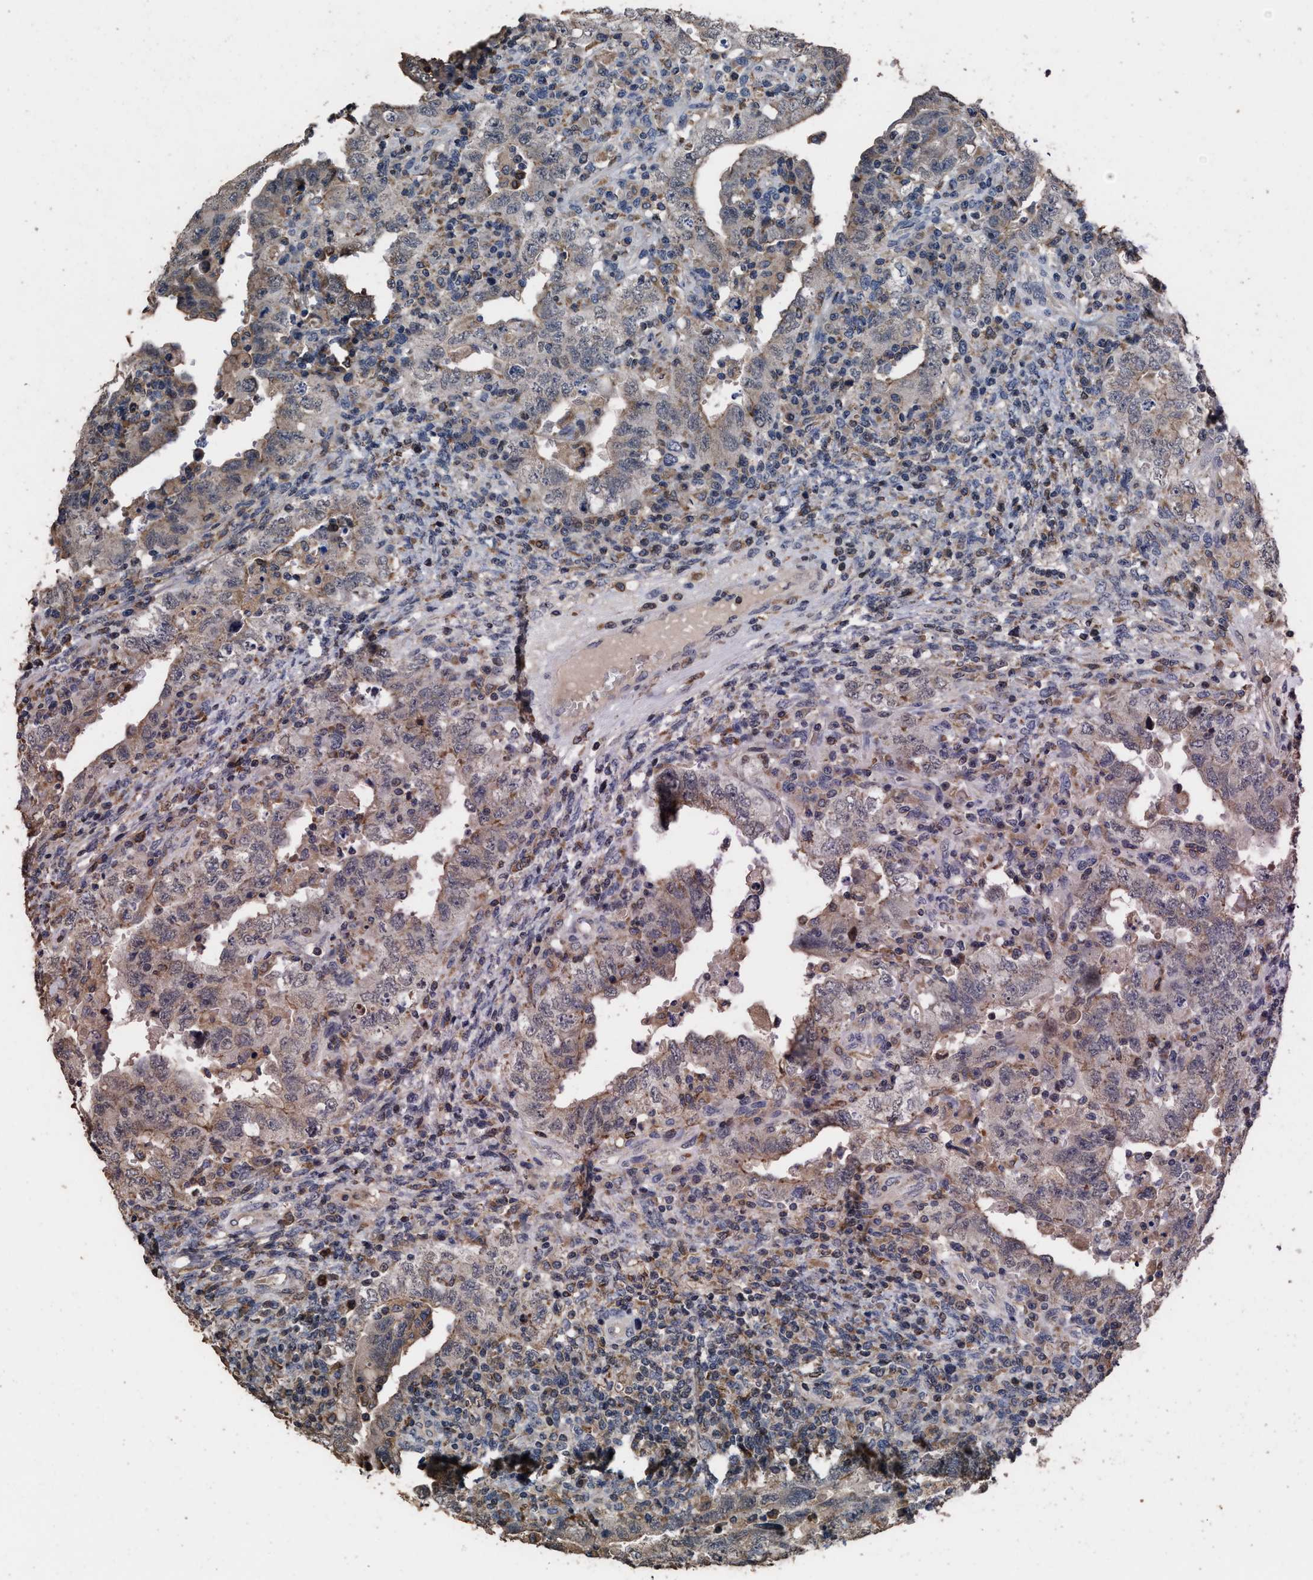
{"staining": {"intensity": "weak", "quantity": "25%-75%", "location": "cytoplasmic/membranous"}, "tissue": "testis cancer", "cell_type": "Tumor cells", "image_type": "cancer", "snomed": [{"axis": "morphology", "description": "Carcinoma, Embryonal, NOS"}, {"axis": "topography", "description": "Testis"}], "caption": "Immunohistochemical staining of testis cancer (embryonal carcinoma) reveals weak cytoplasmic/membranous protein staining in approximately 25%-75% of tumor cells. (IHC, brightfield microscopy, high magnification).", "gene": "TDRKH", "patient": {"sex": "male", "age": 26}}